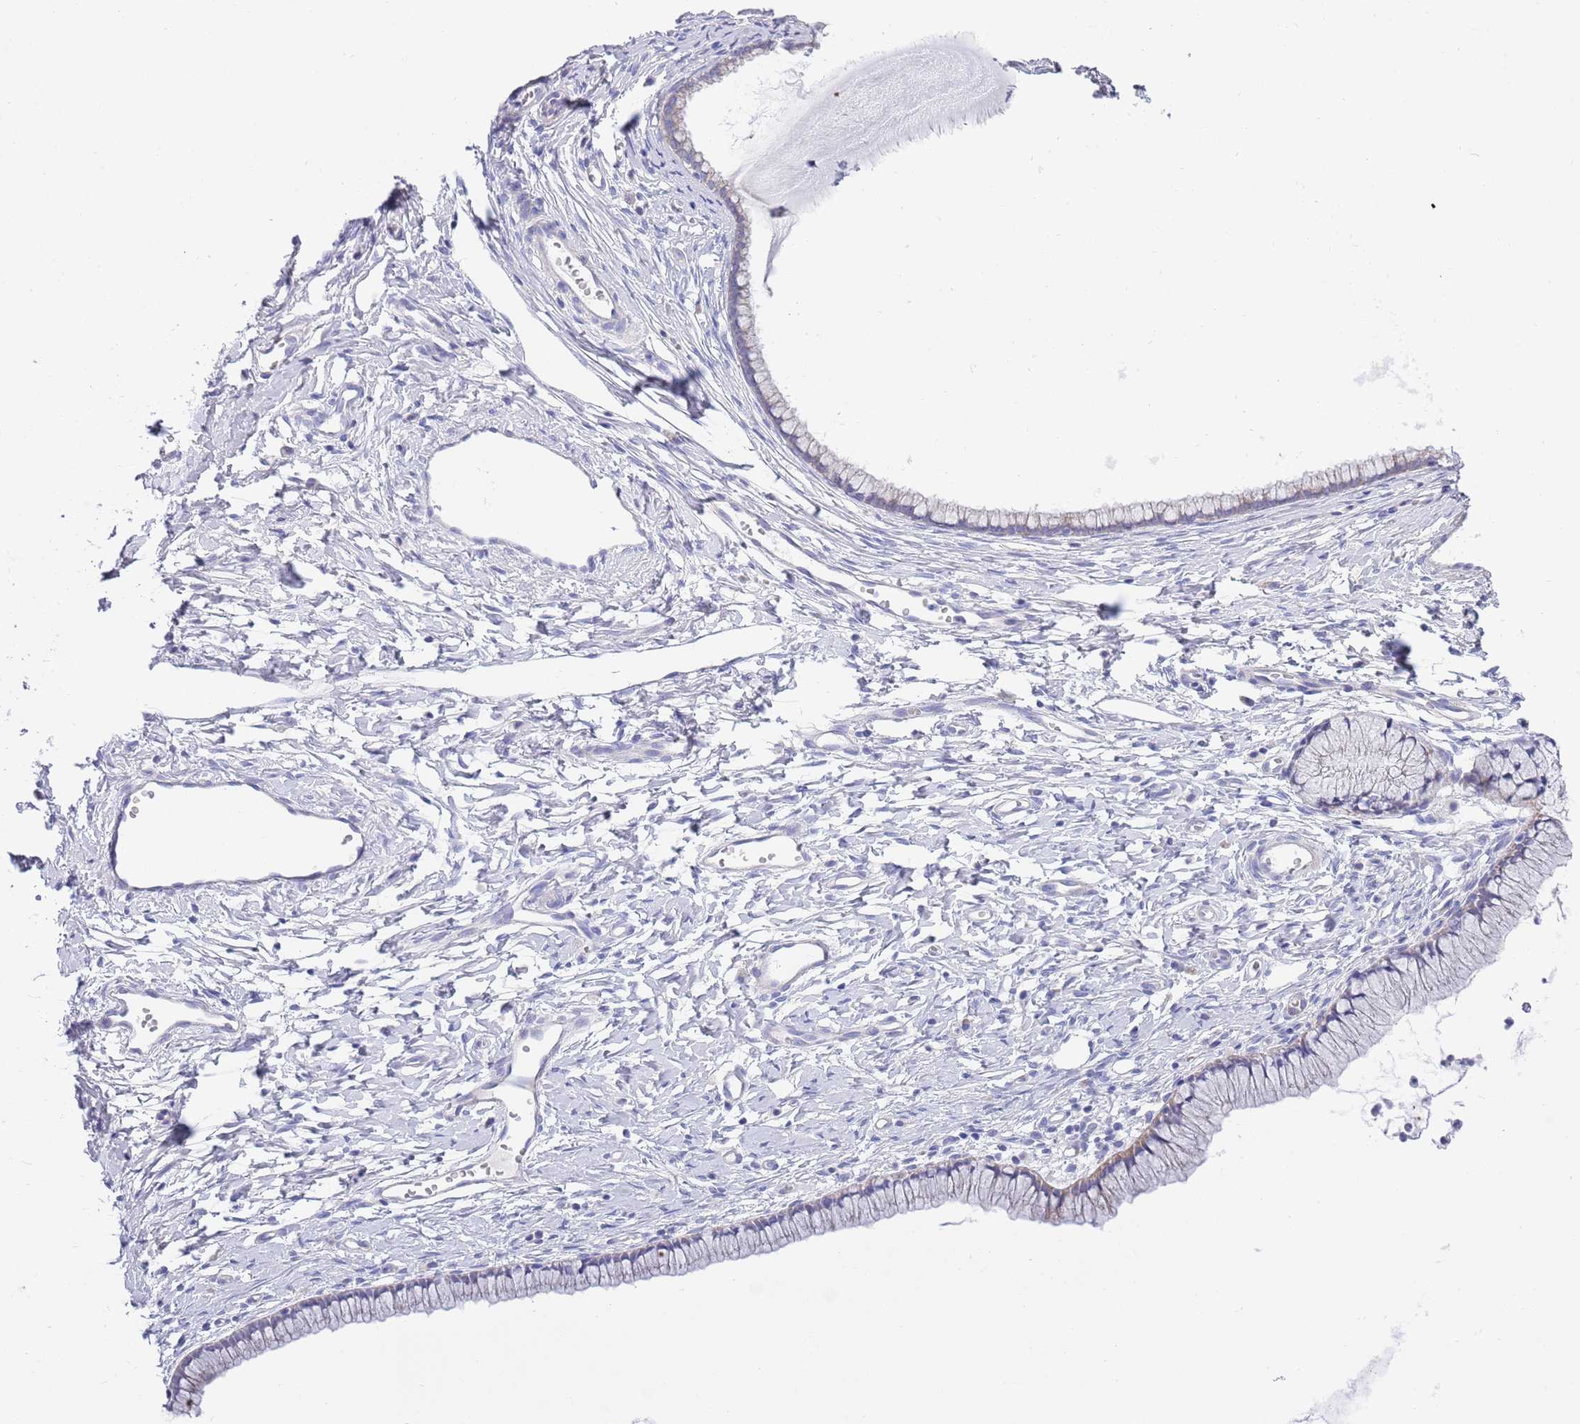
{"staining": {"intensity": "negative", "quantity": "none", "location": "none"}, "tissue": "cervix", "cell_type": "Glandular cells", "image_type": "normal", "snomed": [{"axis": "morphology", "description": "Normal tissue, NOS"}, {"axis": "topography", "description": "Cervix"}], "caption": "Glandular cells show no significant expression in benign cervix. Nuclei are stained in blue.", "gene": "EMC8", "patient": {"sex": "female", "age": 40}}